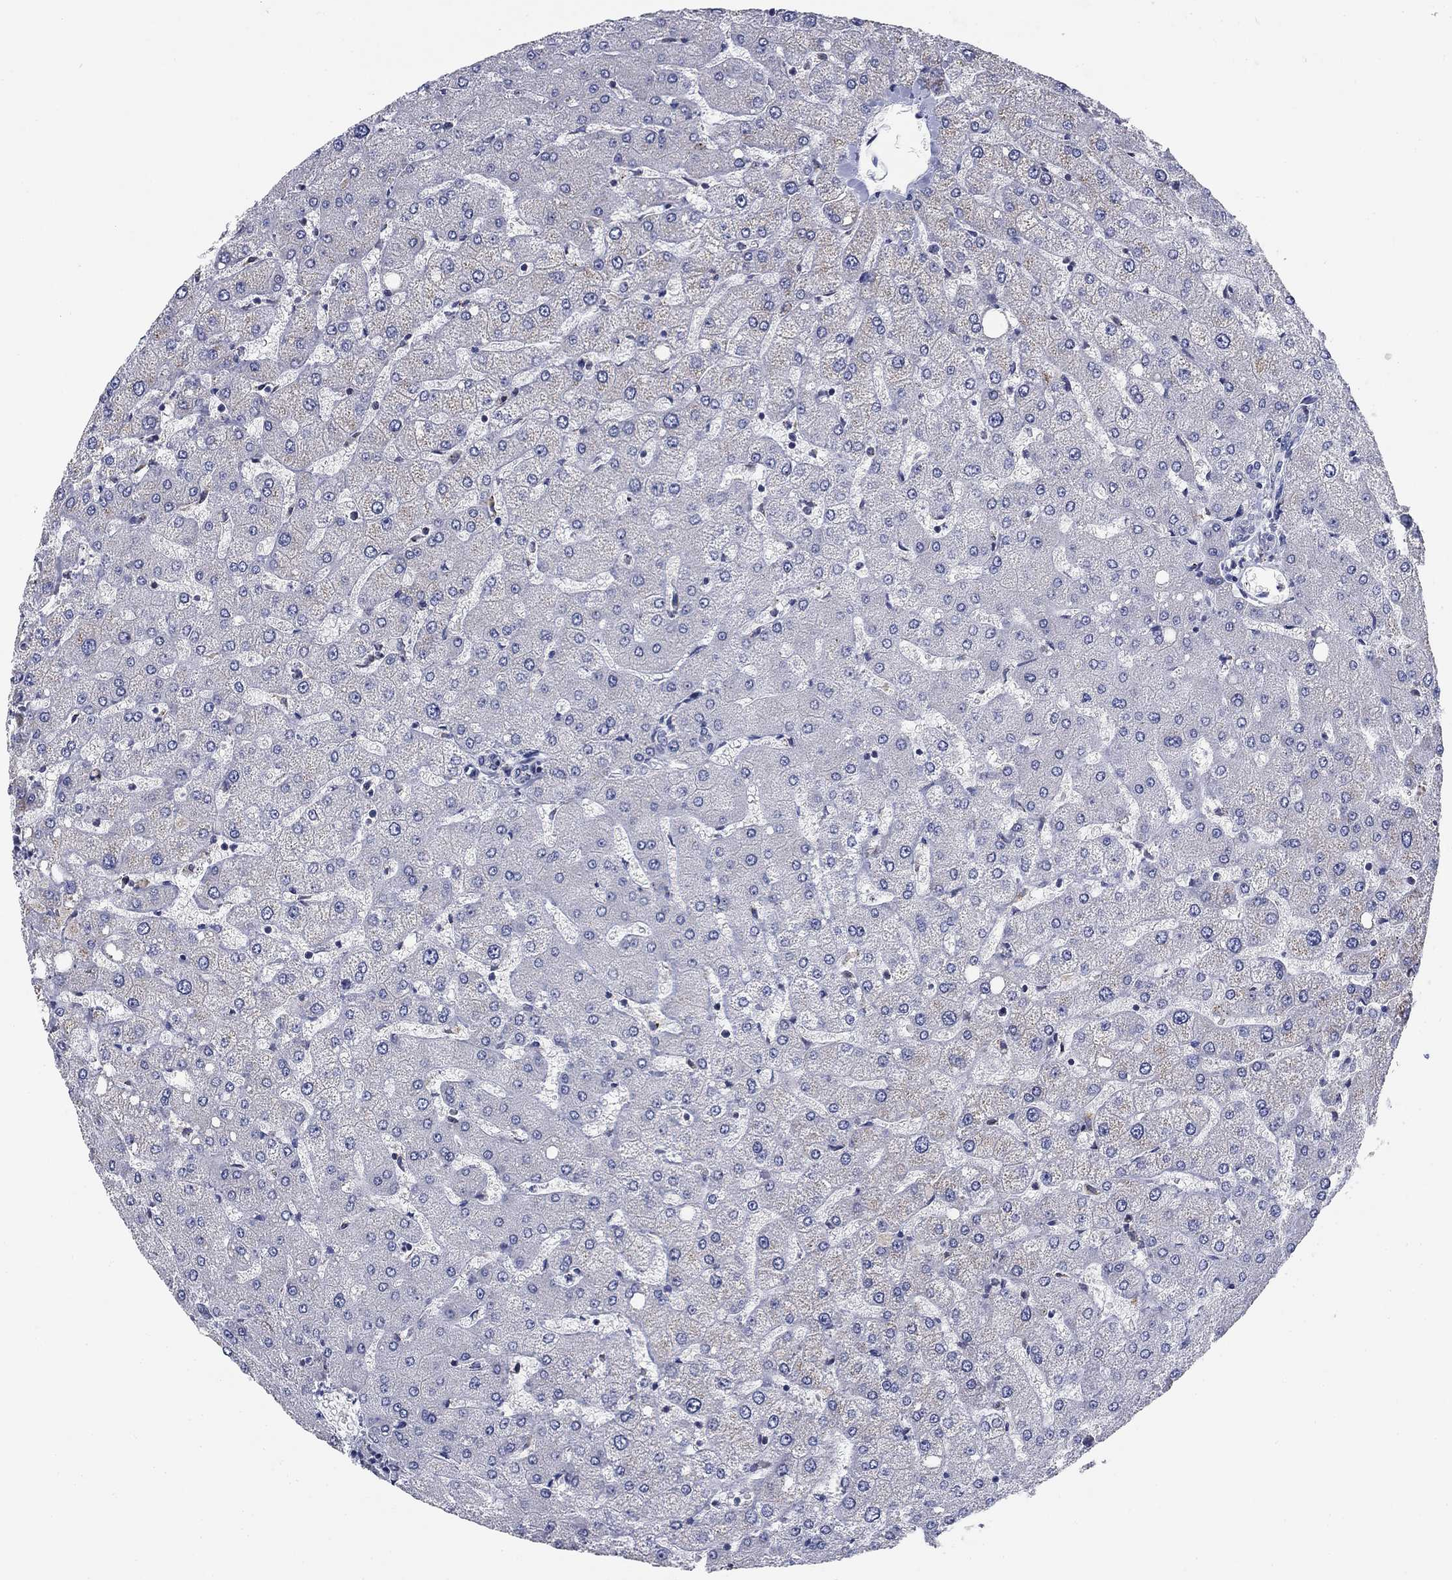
{"staining": {"intensity": "negative", "quantity": "none", "location": "none"}, "tissue": "liver", "cell_type": "Cholangiocytes", "image_type": "normal", "snomed": [{"axis": "morphology", "description": "Normal tissue, NOS"}, {"axis": "topography", "description": "Liver"}], "caption": "This histopathology image is of normal liver stained with immunohistochemistry to label a protein in brown with the nuclei are counter-stained blue. There is no positivity in cholangiocytes.", "gene": "NACAD", "patient": {"sex": "female", "age": 54}}